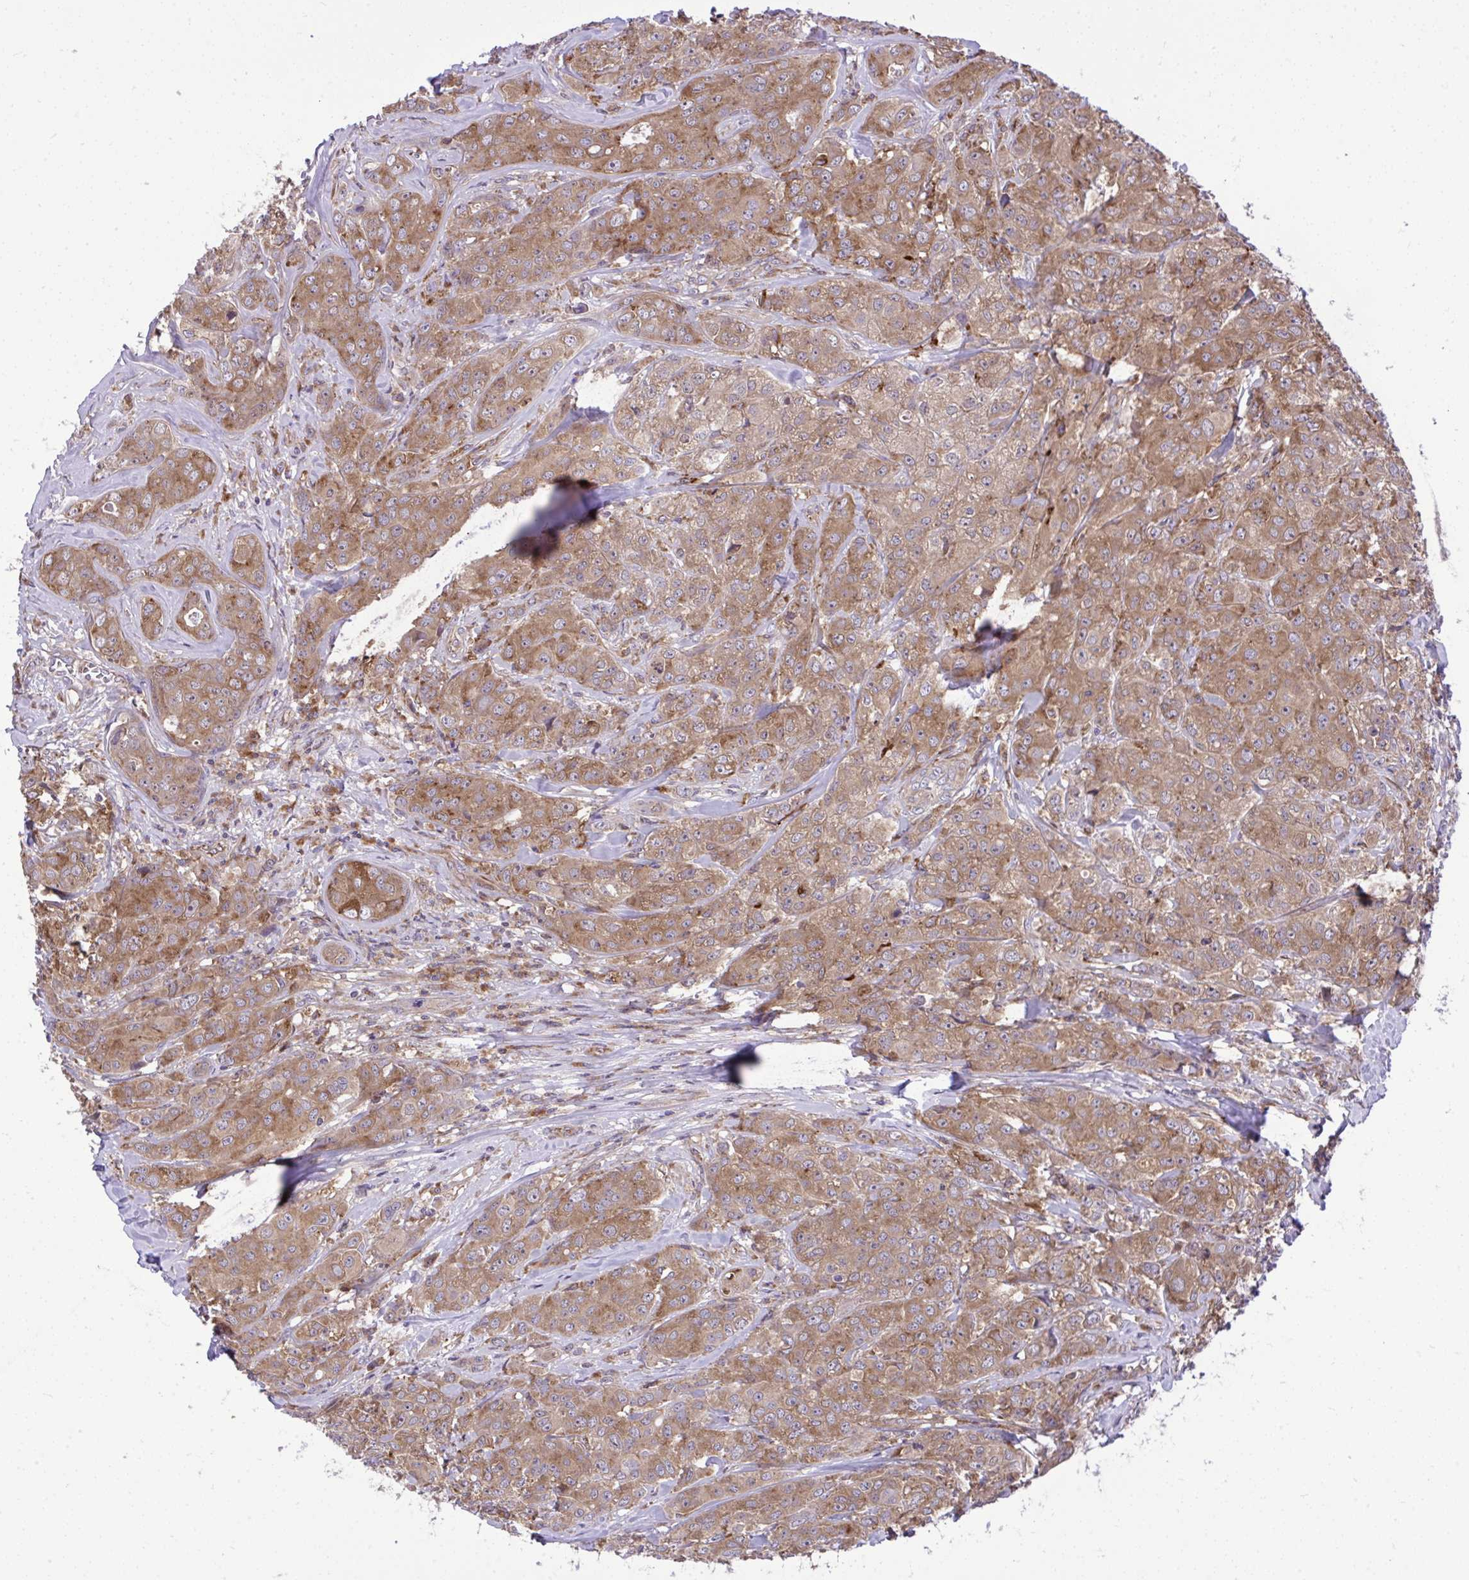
{"staining": {"intensity": "moderate", "quantity": ">75%", "location": "cytoplasmic/membranous"}, "tissue": "breast cancer", "cell_type": "Tumor cells", "image_type": "cancer", "snomed": [{"axis": "morphology", "description": "Normal tissue, NOS"}, {"axis": "morphology", "description": "Duct carcinoma"}, {"axis": "topography", "description": "Breast"}], "caption": "Immunohistochemistry (DAB (3,3'-diaminobenzidine)) staining of breast cancer (invasive ductal carcinoma) displays moderate cytoplasmic/membranous protein expression in approximately >75% of tumor cells.", "gene": "PAIP2", "patient": {"sex": "female", "age": 43}}